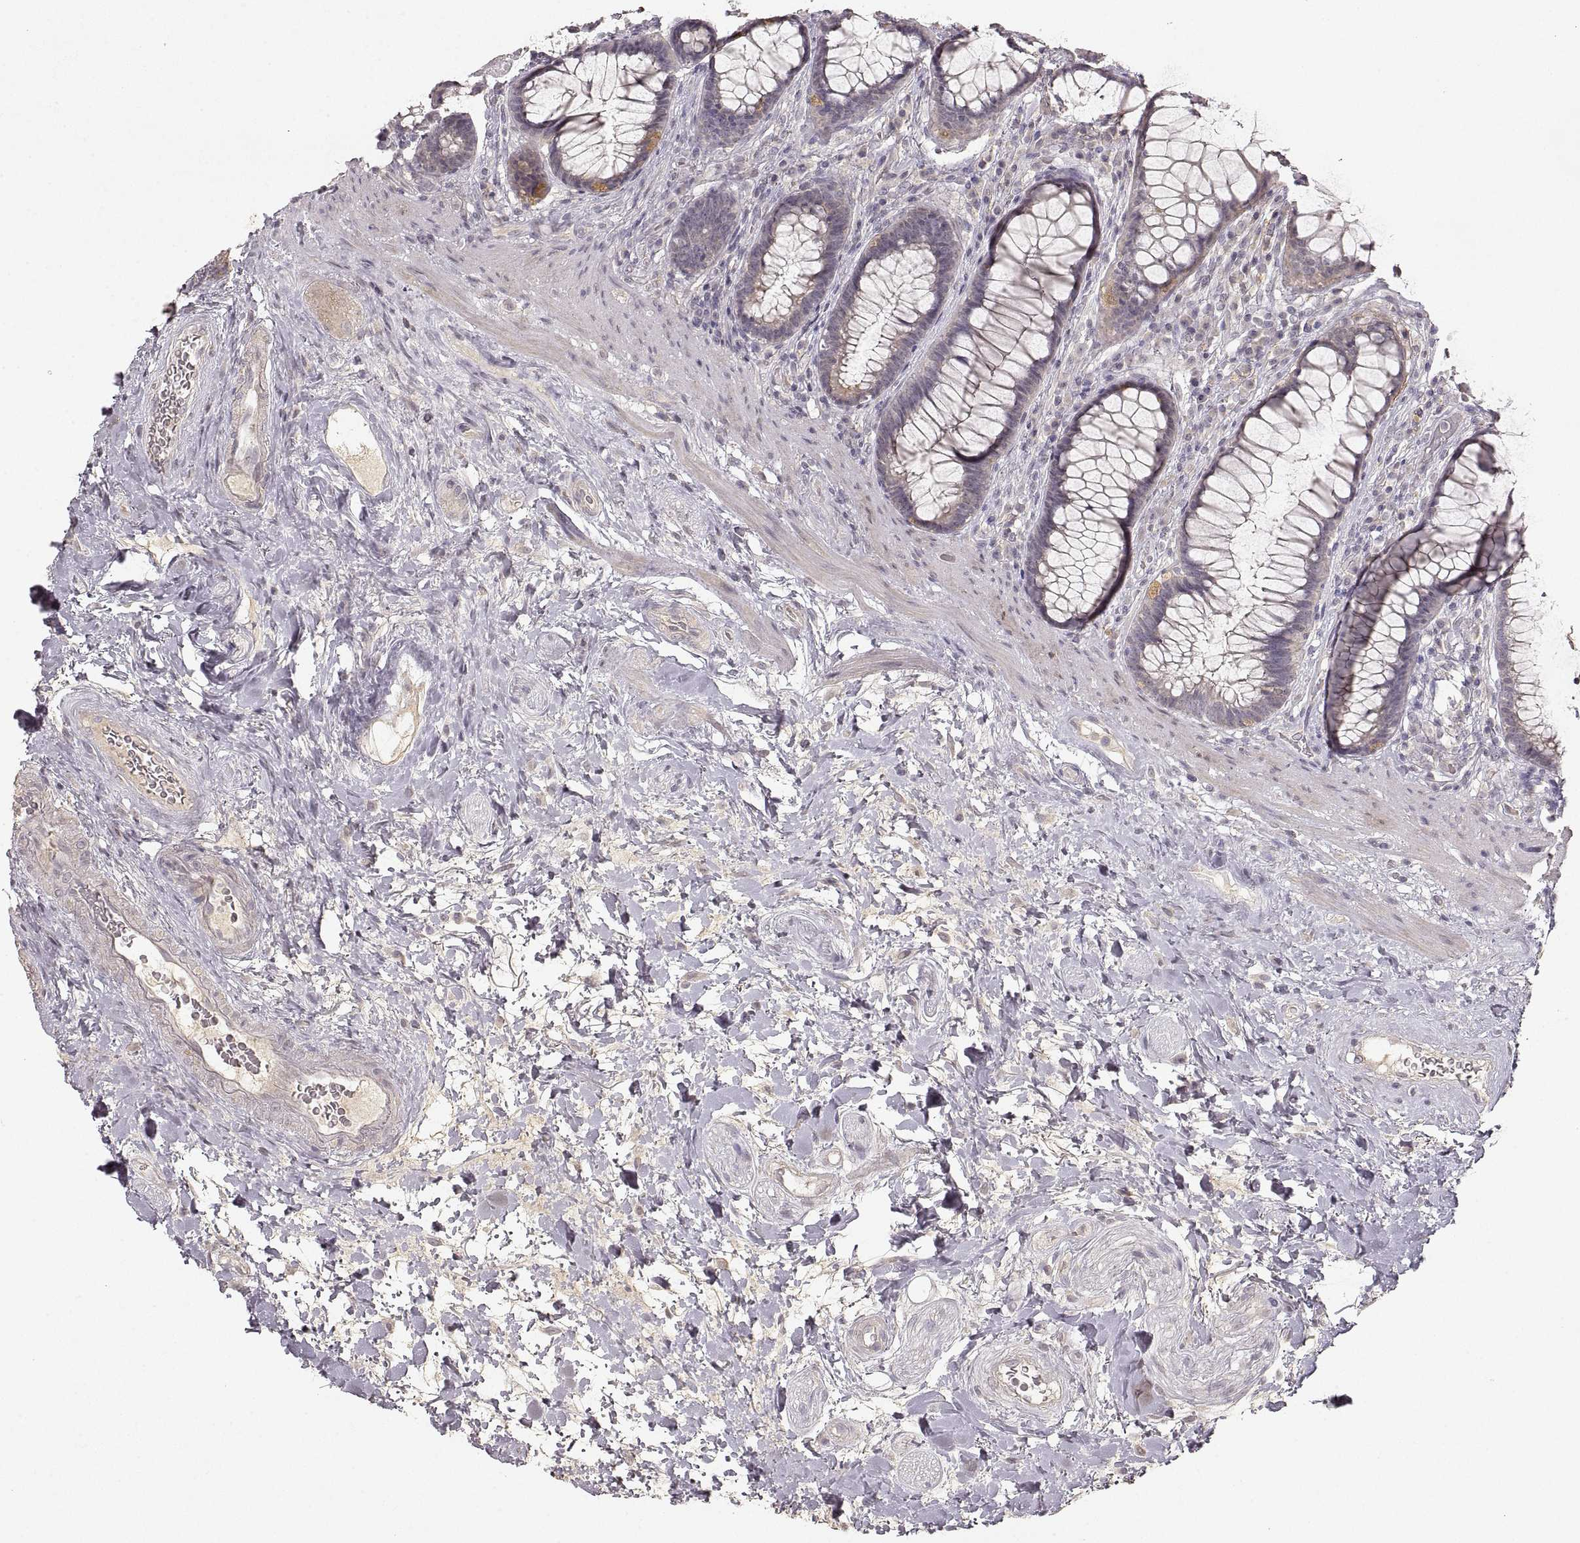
{"staining": {"intensity": "weak", "quantity": "<25%", "location": "cytoplasmic/membranous"}, "tissue": "rectum", "cell_type": "Glandular cells", "image_type": "normal", "snomed": [{"axis": "morphology", "description": "Normal tissue, NOS"}, {"axis": "topography", "description": "Rectum"}], "caption": "IHC photomicrograph of benign rectum: rectum stained with DAB displays no significant protein positivity in glandular cells. Nuclei are stained in blue.", "gene": "LAMC2", "patient": {"sex": "male", "age": 72}}